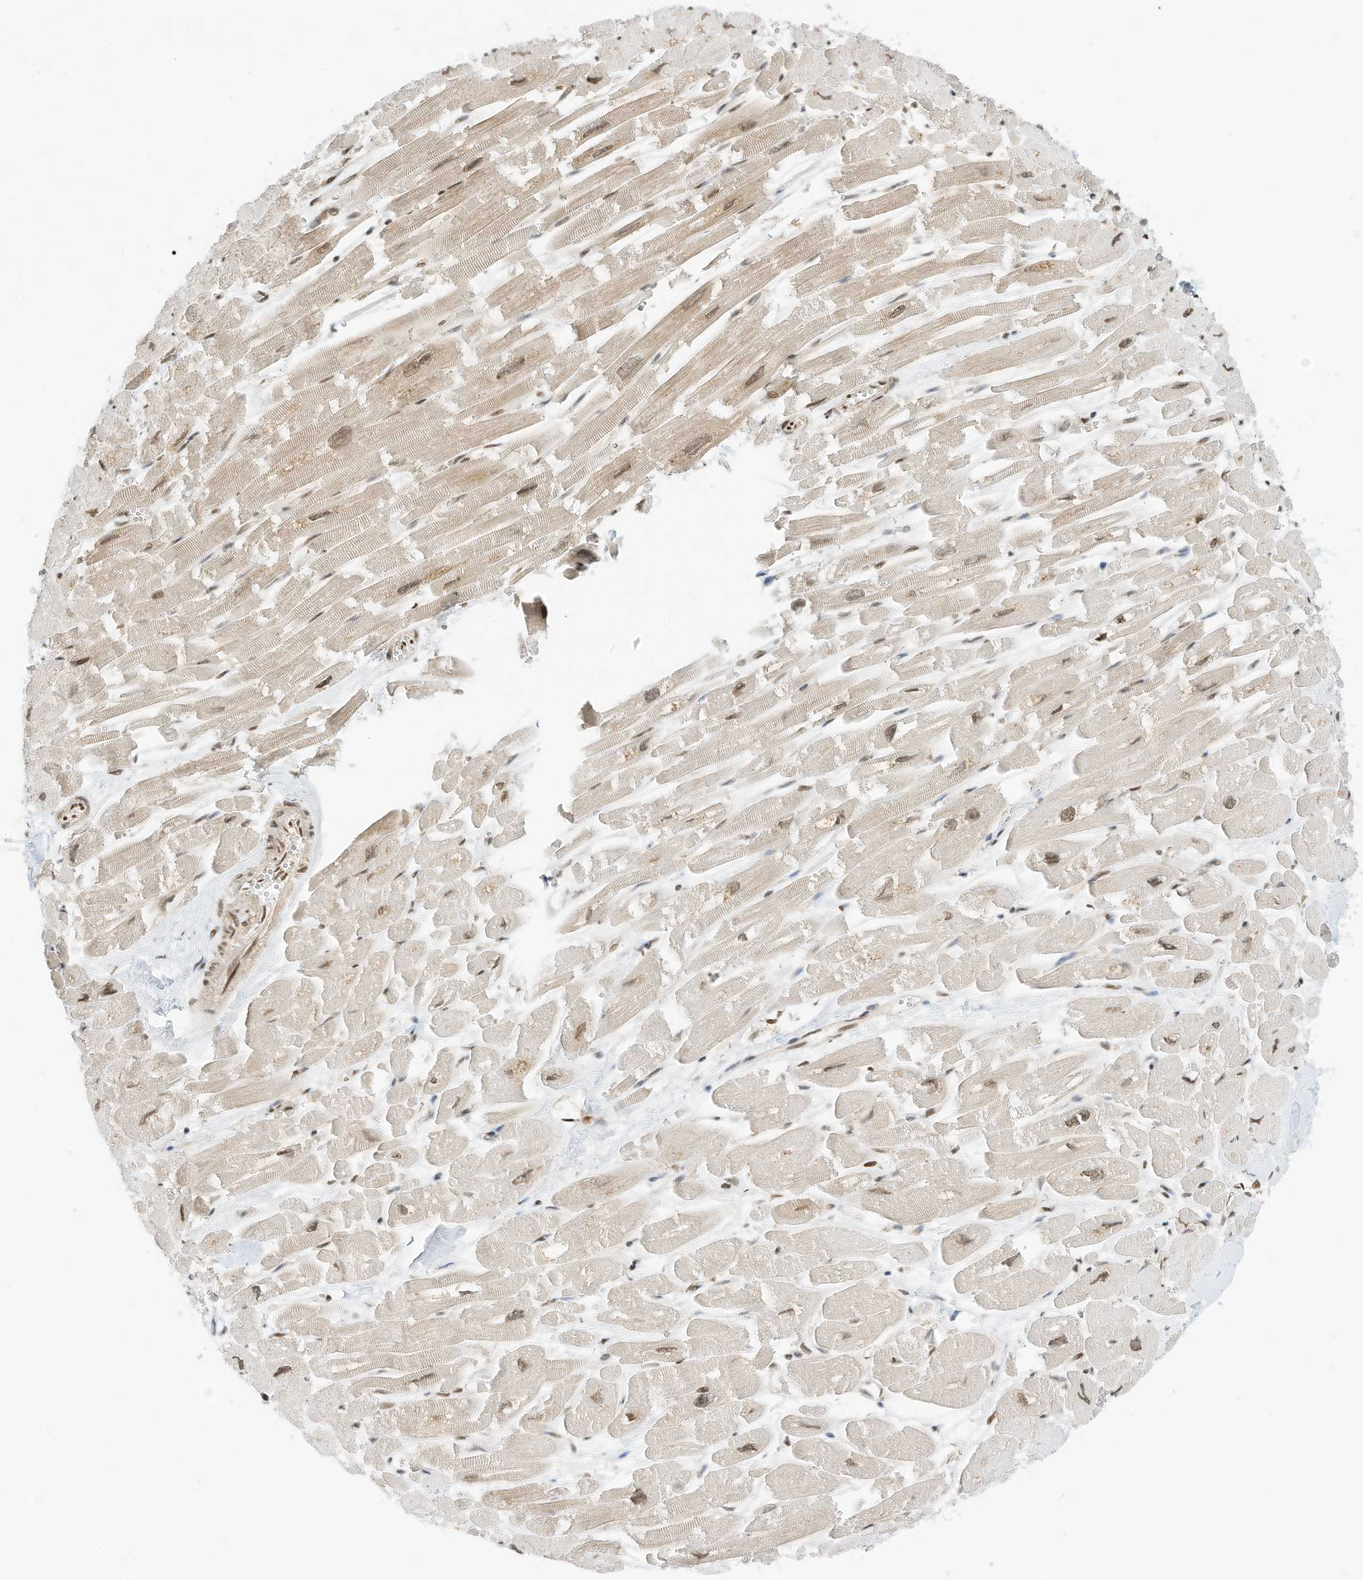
{"staining": {"intensity": "moderate", "quantity": ">75%", "location": "nuclear"}, "tissue": "heart muscle", "cell_type": "Cardiomyocytes", "image_type": "normal", "snomed": [{"axis": "morphology", "description": "Normal tissue, NOS"}, {"axis": "topography", "description": "Heart"}], "caption": "Immunohistochemical staining of unremarkable heart muscle reveals medium levels of moderate nuclear expression in approximately >75% of cardiomyocytes.", "gene": "AURKAIP1", "patient": {"sex": "male", "age": 54}}